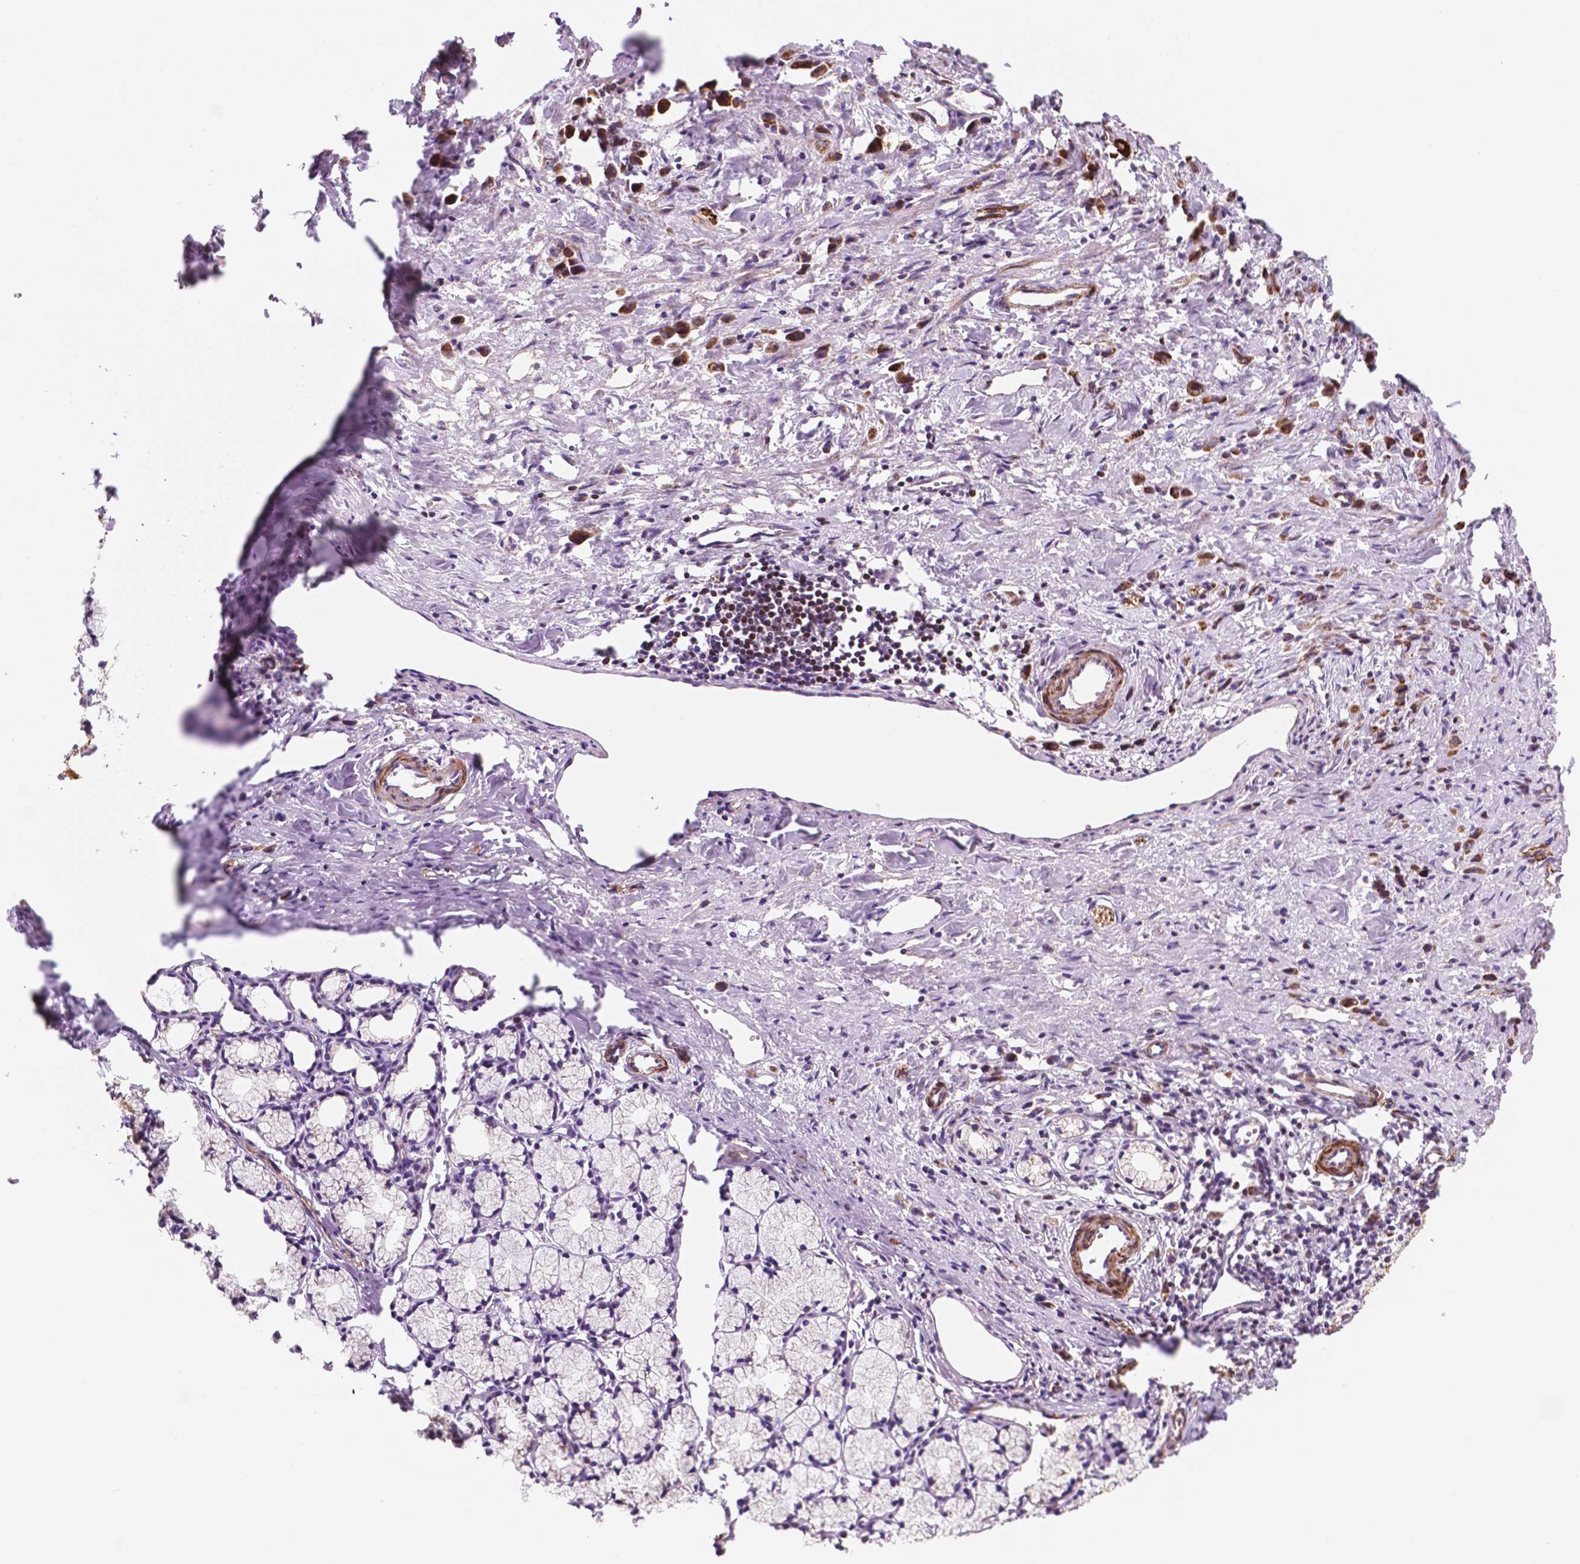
{"staining": {"intensity": "strong", "quantity": ">75%", "location": "cytoplasmic/membranous"}, "tissue": "stomach cancer", "cell_type": "Tumor cells", "image_type": "cancer", "snomed": [{"axis": "morphology", "description": "Adenocarcinoma, NOS"}, {"axis": "topography", "description": "Stomach"}], "caption": "The immunohistochemical stain shows strong cytoplasmic/membranous positivity in tumor cells of stomach cancer (adenocarcinoma) tissue.", "gene": "GEMIN4", "patient": {"sex": "male", "age": 47}}